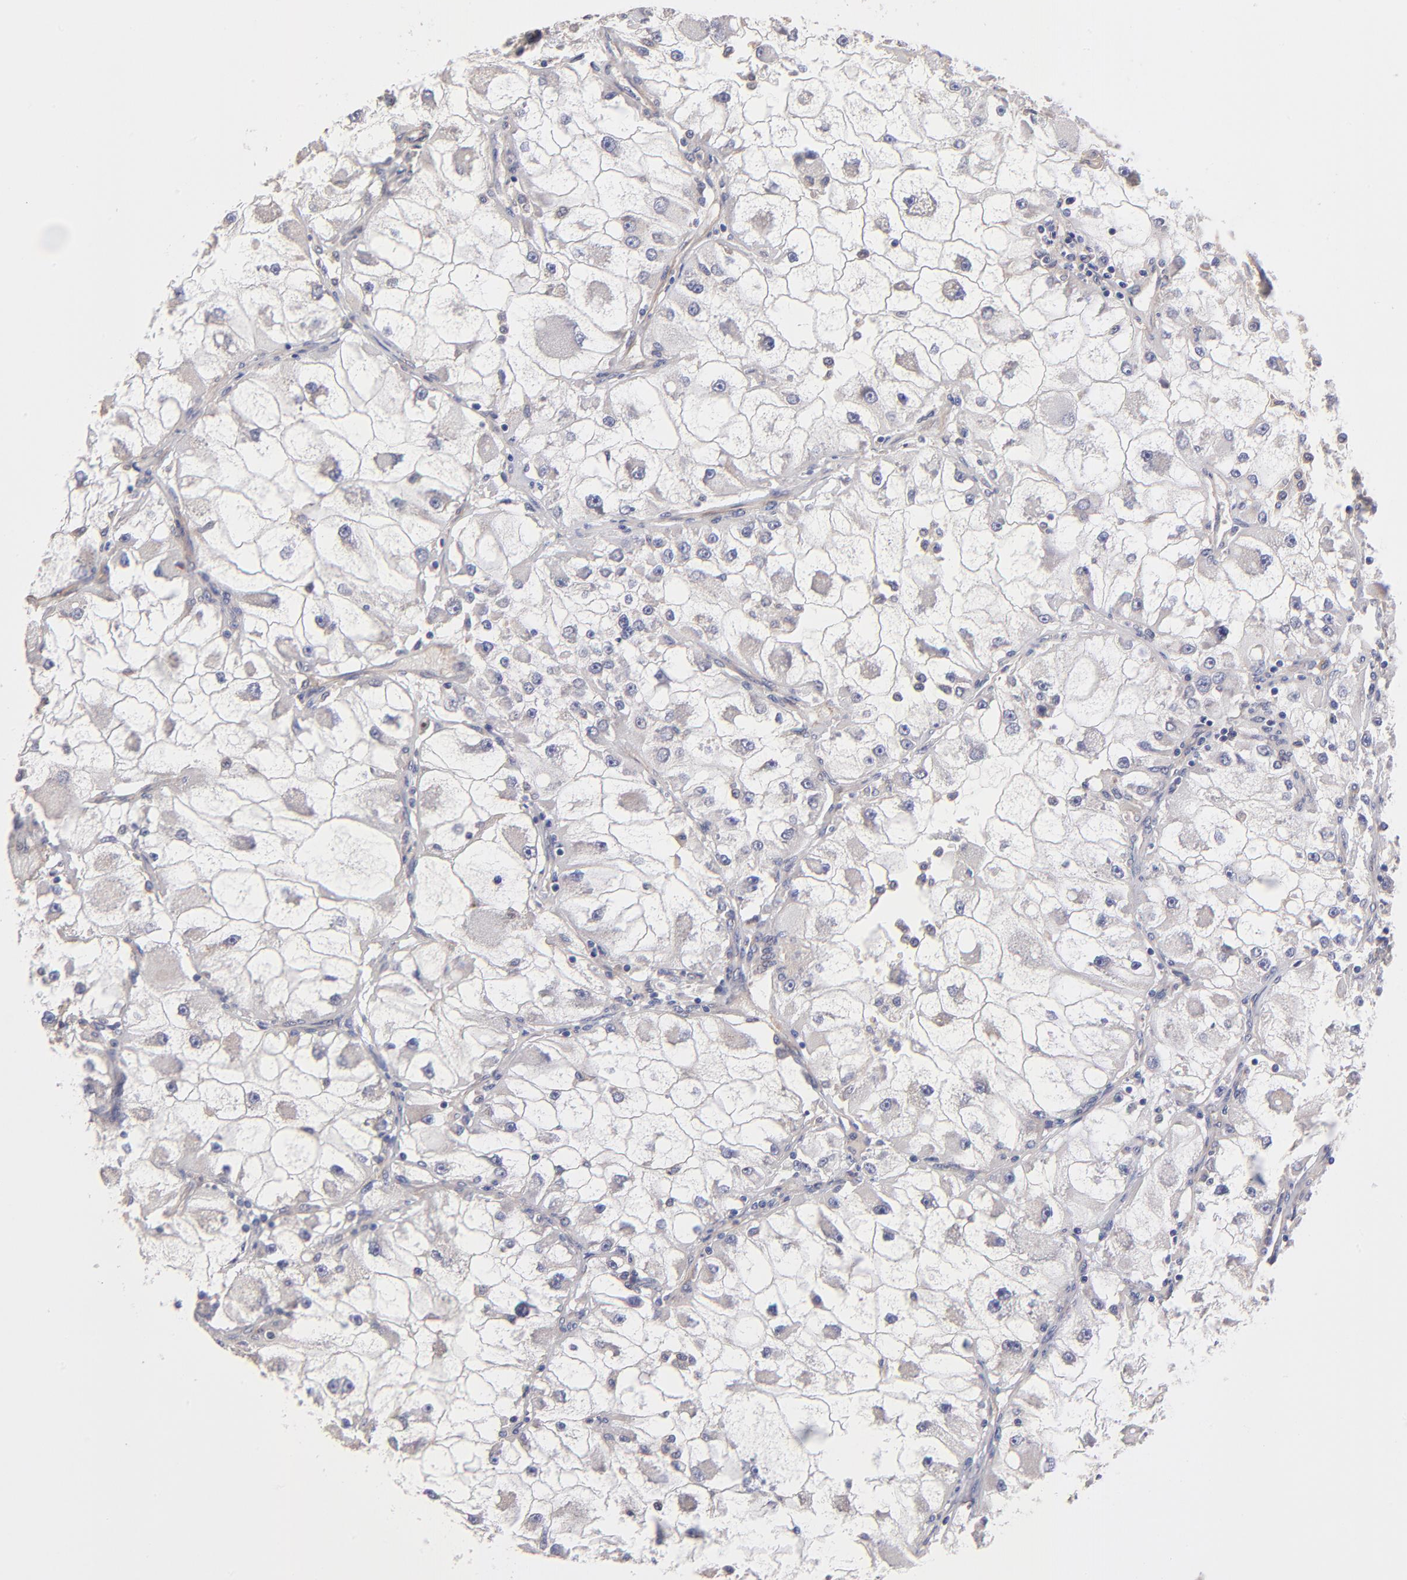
{"staining": {"intensity": "negative", "quantity": "none", "location": "none"}, "tissue": "renal cancer", "cell_type": "Tumor cells", "image_type": "cancer", "snomed": [{"axis": "morphology", "description": "Adenocarcinoma, NOS"}, {"axis": "topography", "description": "Kidney"}], "caption": "The IHC histopathology image has no significant positivity in tumor cells of adenocarcinoma (renal) tissue.", "gene": "ASB7", "patient": {"sex": "female", "age": 73}}